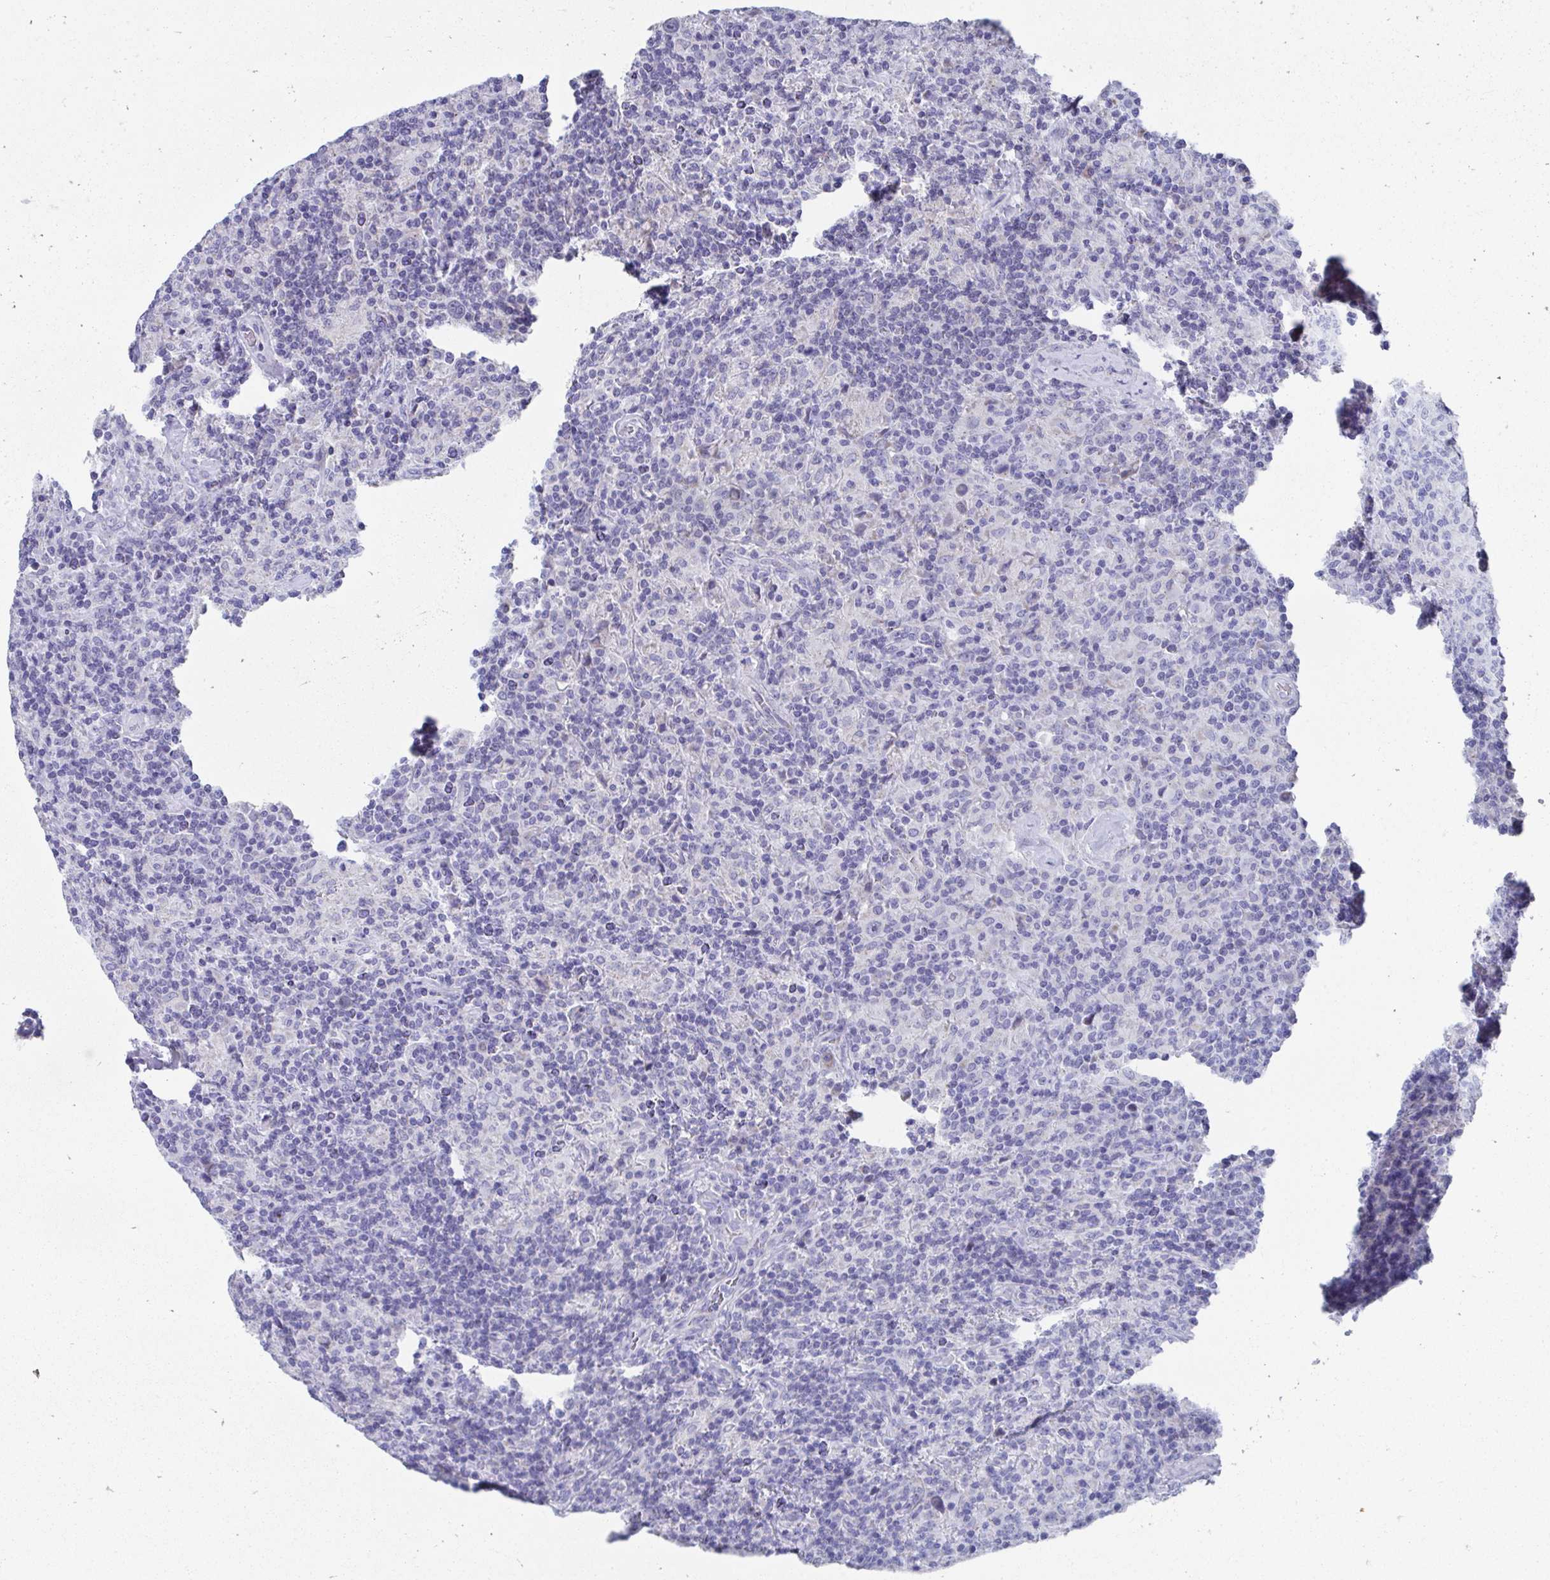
{"staining": {"intensity": "negative", "quantity": "none", "location": "none"}, "tissue": "lymphoma", "cell_type": "Tumor cells", "image_type": "cancer", "snomed": [{"axis": "morphology", "description": "Hodgkin's disease, NOS"}, {"axis": "topography", "description": "Lymph node"}], "caption": "DAB immunohistochemical staining of human Hodgkin's disease demonstrates no significant expression in tumor cells.", "gene": "TMPRSS2", "patient": {"sex": "male", "age": 70}}